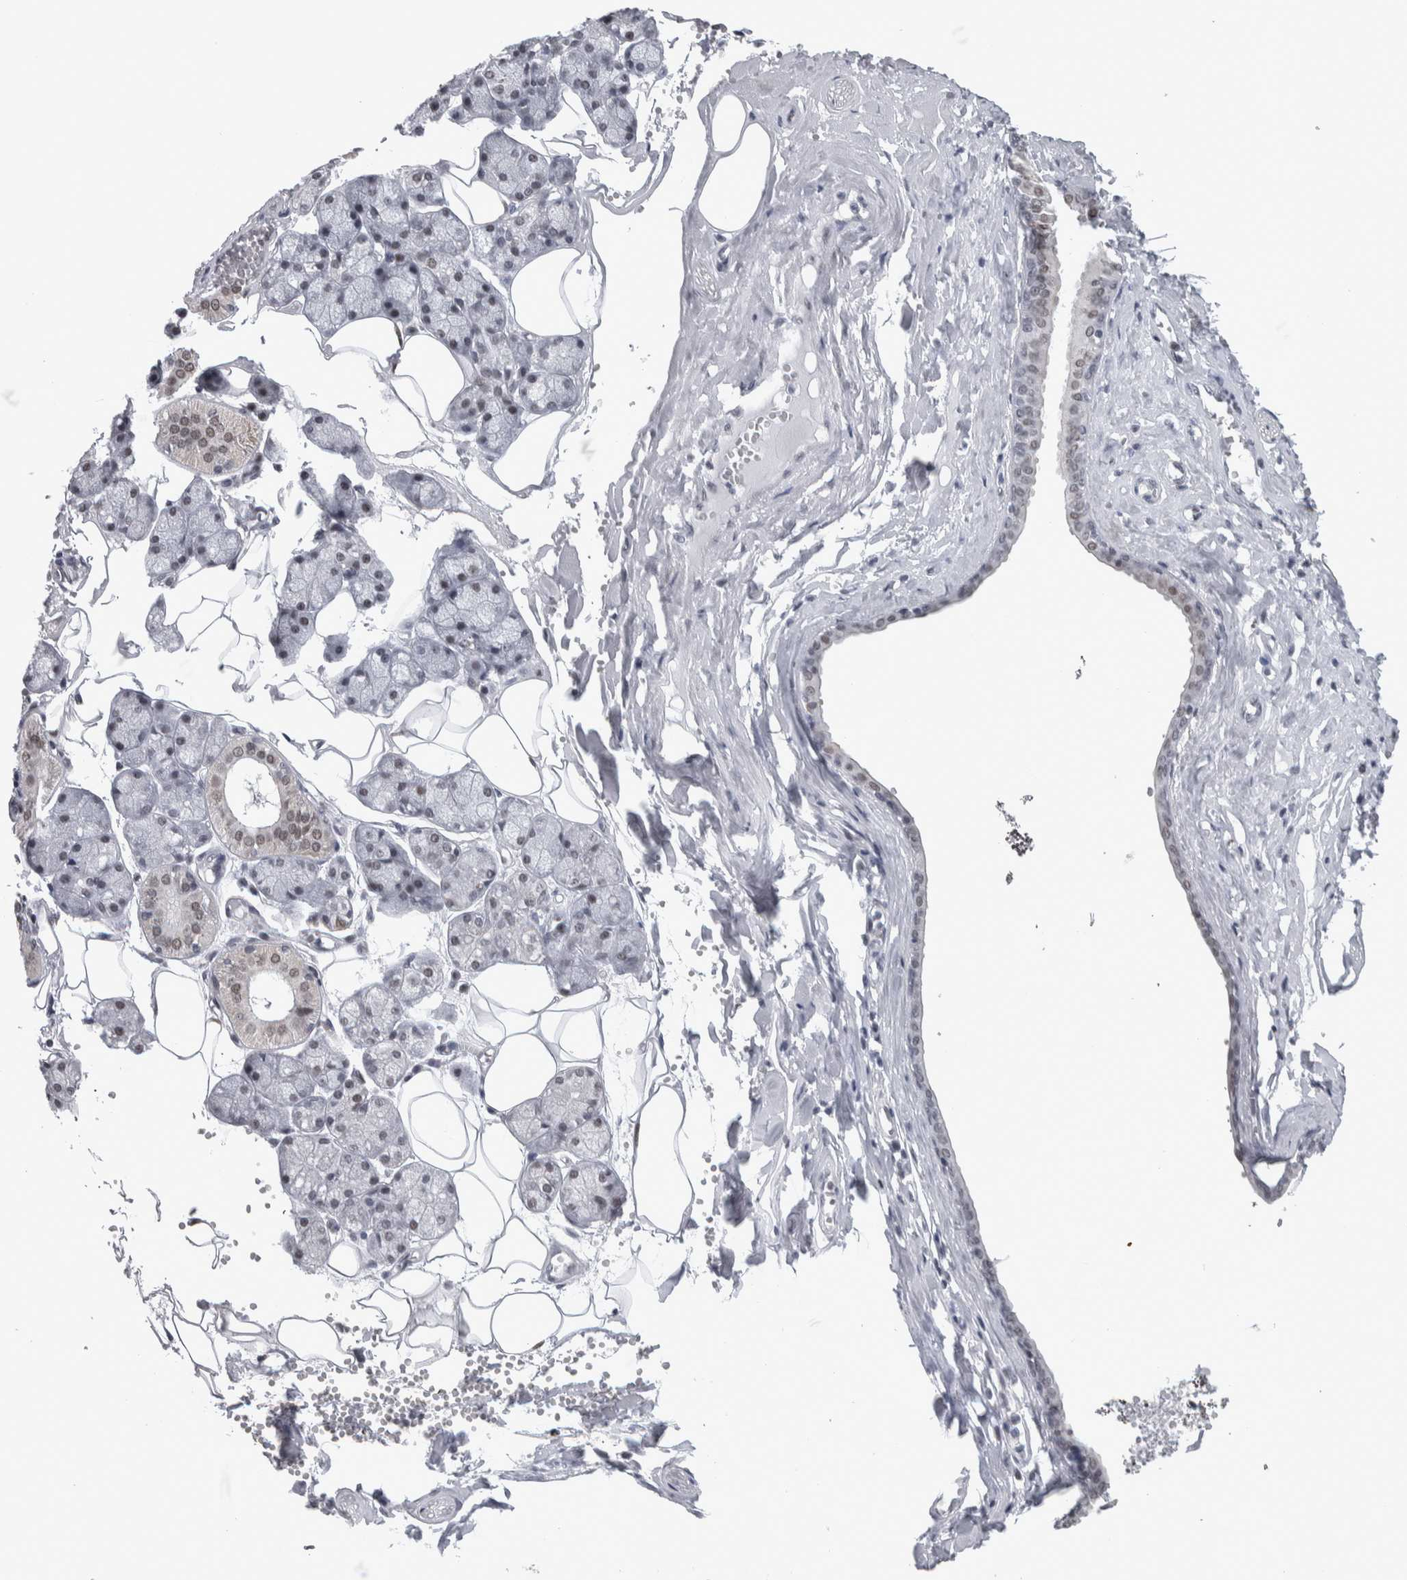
{"staining": {"intensity": "moderate", "quantity": "<25%", "location": "nuclear"}, "tissue": "salivary gland", "cell_type": "Glandular cells", "image_type": "normal", "snomed": [{"axis": "morphology", "description": "Normal tissue, NOS"}, {"axis": "topography", "description": "Salivary gland"}], "caption": "Protein staining exhibits moderate nuclear positivity in about <25% of glandular cells in benign salivary gland.", "gene": "HEXIM2", "patient": {"sex": "male", "age": 62}}